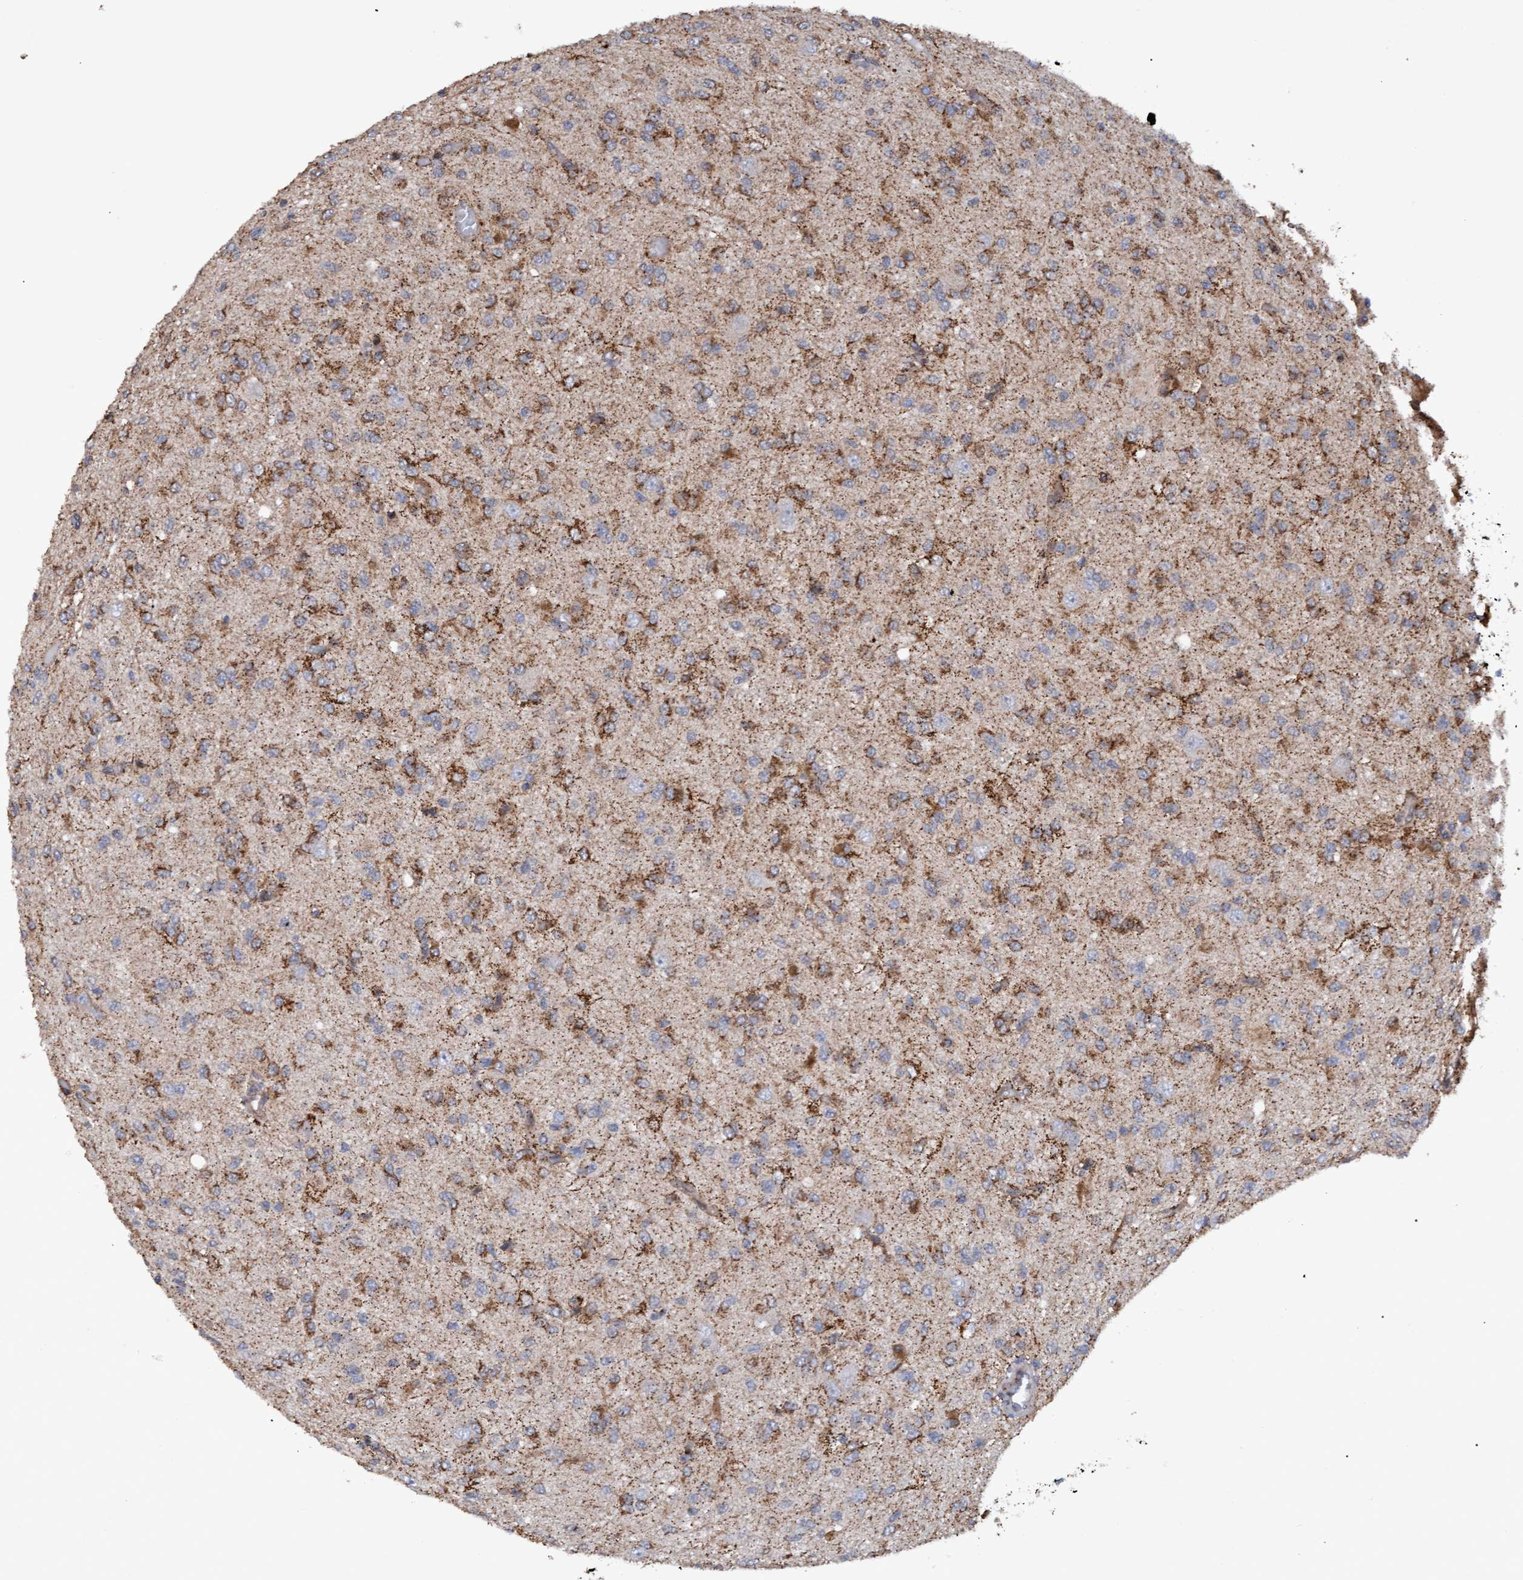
{"staining": {"intensity": "moderate", "quantity": "<25%", "location": "cytoplasmic/membranous"}, "tissue": "glioma", "cell_type": "Tumor cells", "image_type": "cancer", "snomed": [{"axis": "morphology", "description": "Glioma, malignant, High grade"}, {"axis": "topography", "description": "Brain"}], "caption": "About <25% of tumor cells in glioma show moderate cytoplasmic/membranous protein positivity as visualized by brown immunohistochemical staining.", "gene": "MGLL", "patient": {"sex": "female", "age": 59}}